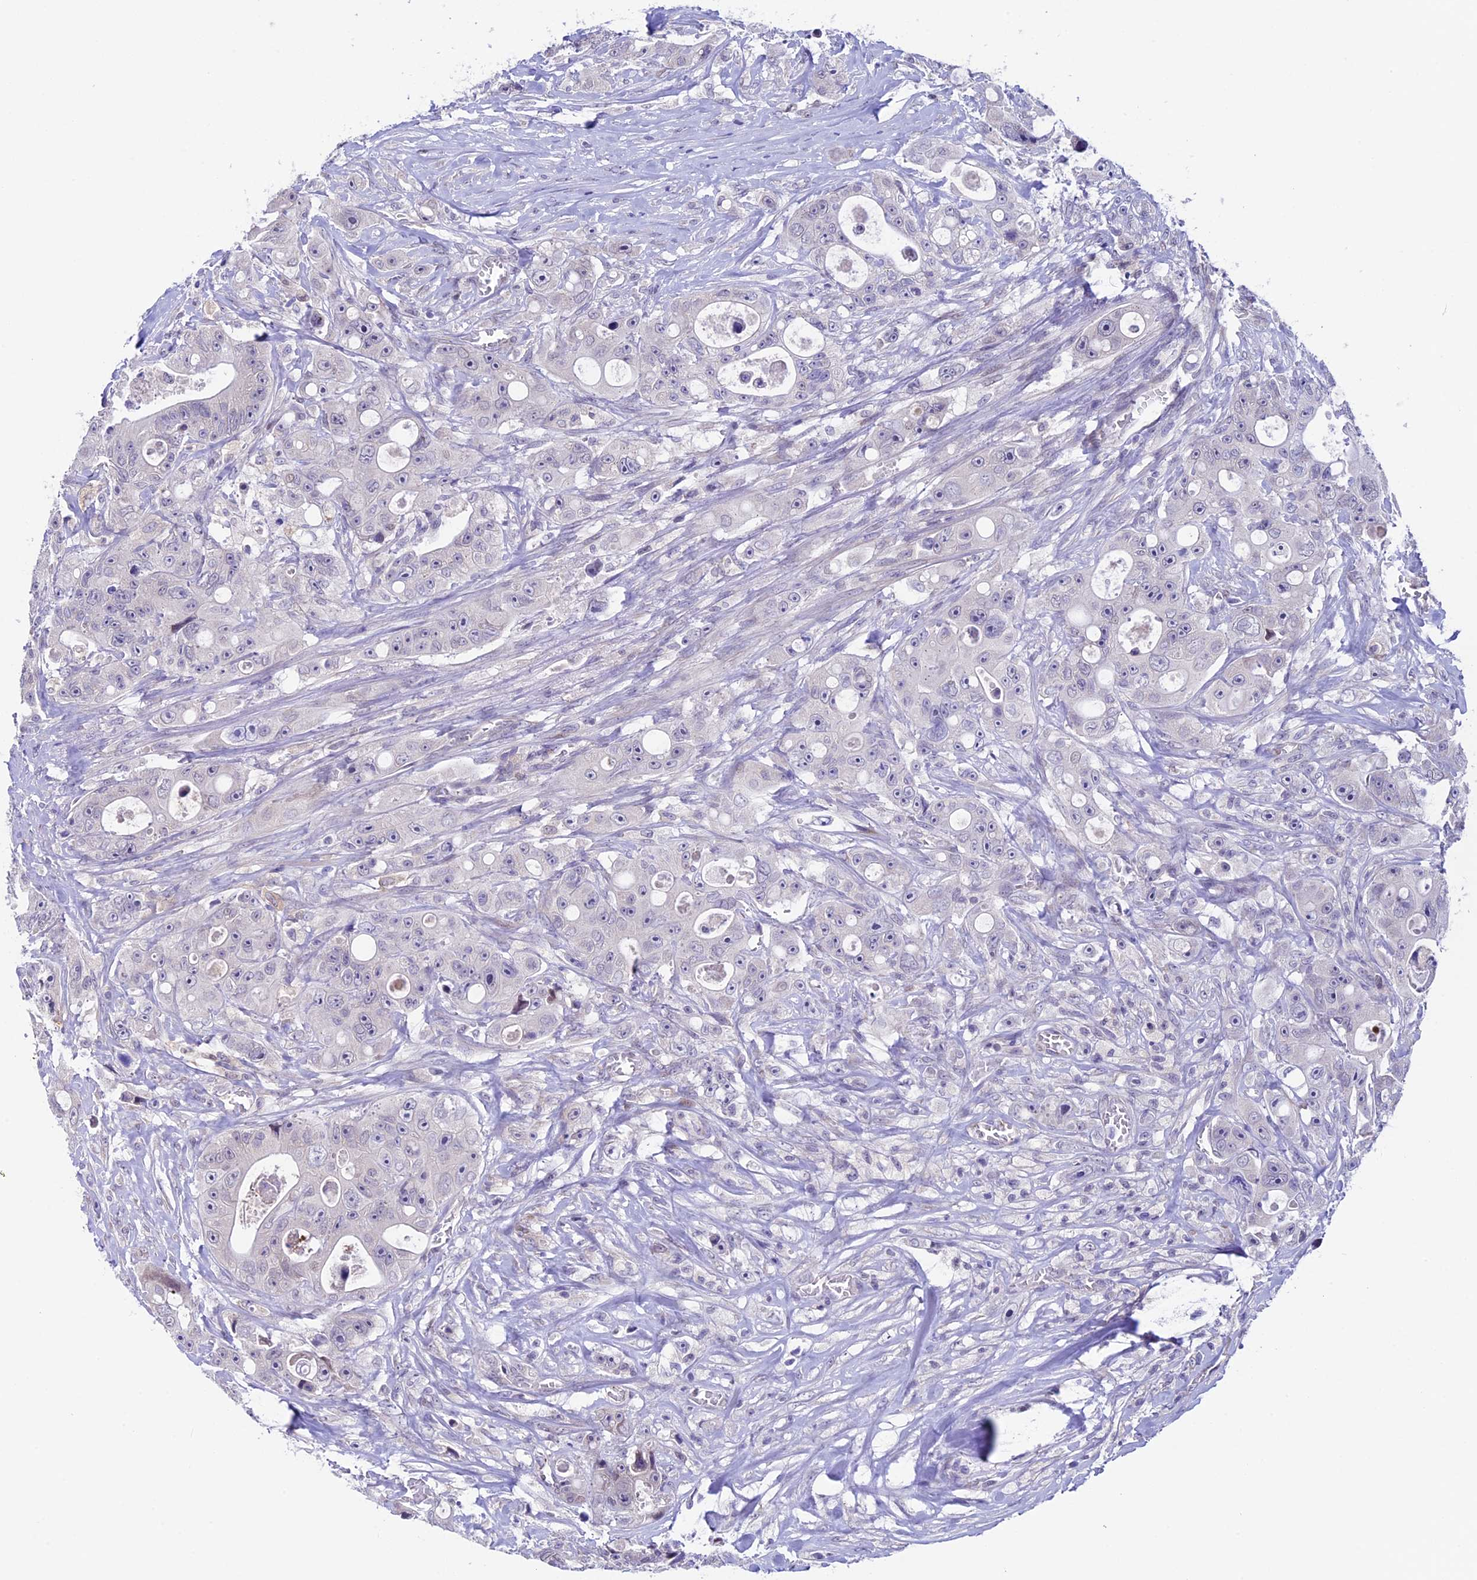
{"staining": {"intensity": "negative", "quantity": "none", "location": "none"}, "tissue": "colorectal cancer", "cell_type": "Tumor cells", "image_type": "cancer", "snomed": [{"axis": "morphology", "description": "Adenocarcinoma, NOS"}, {"axis": "topography", "description": "Colon"}], "caption": "IHC photomicrograph of neoplastic tissue: human adenocarcinoma (colorectal) stained with DAB exhibits no significant protein expression in tumor cells. (Brightfield microscopy of DAB immunohistochemistry at high magnification).", "gene": "TMEM171", "patient": {"sex": "female", "age": 46}}